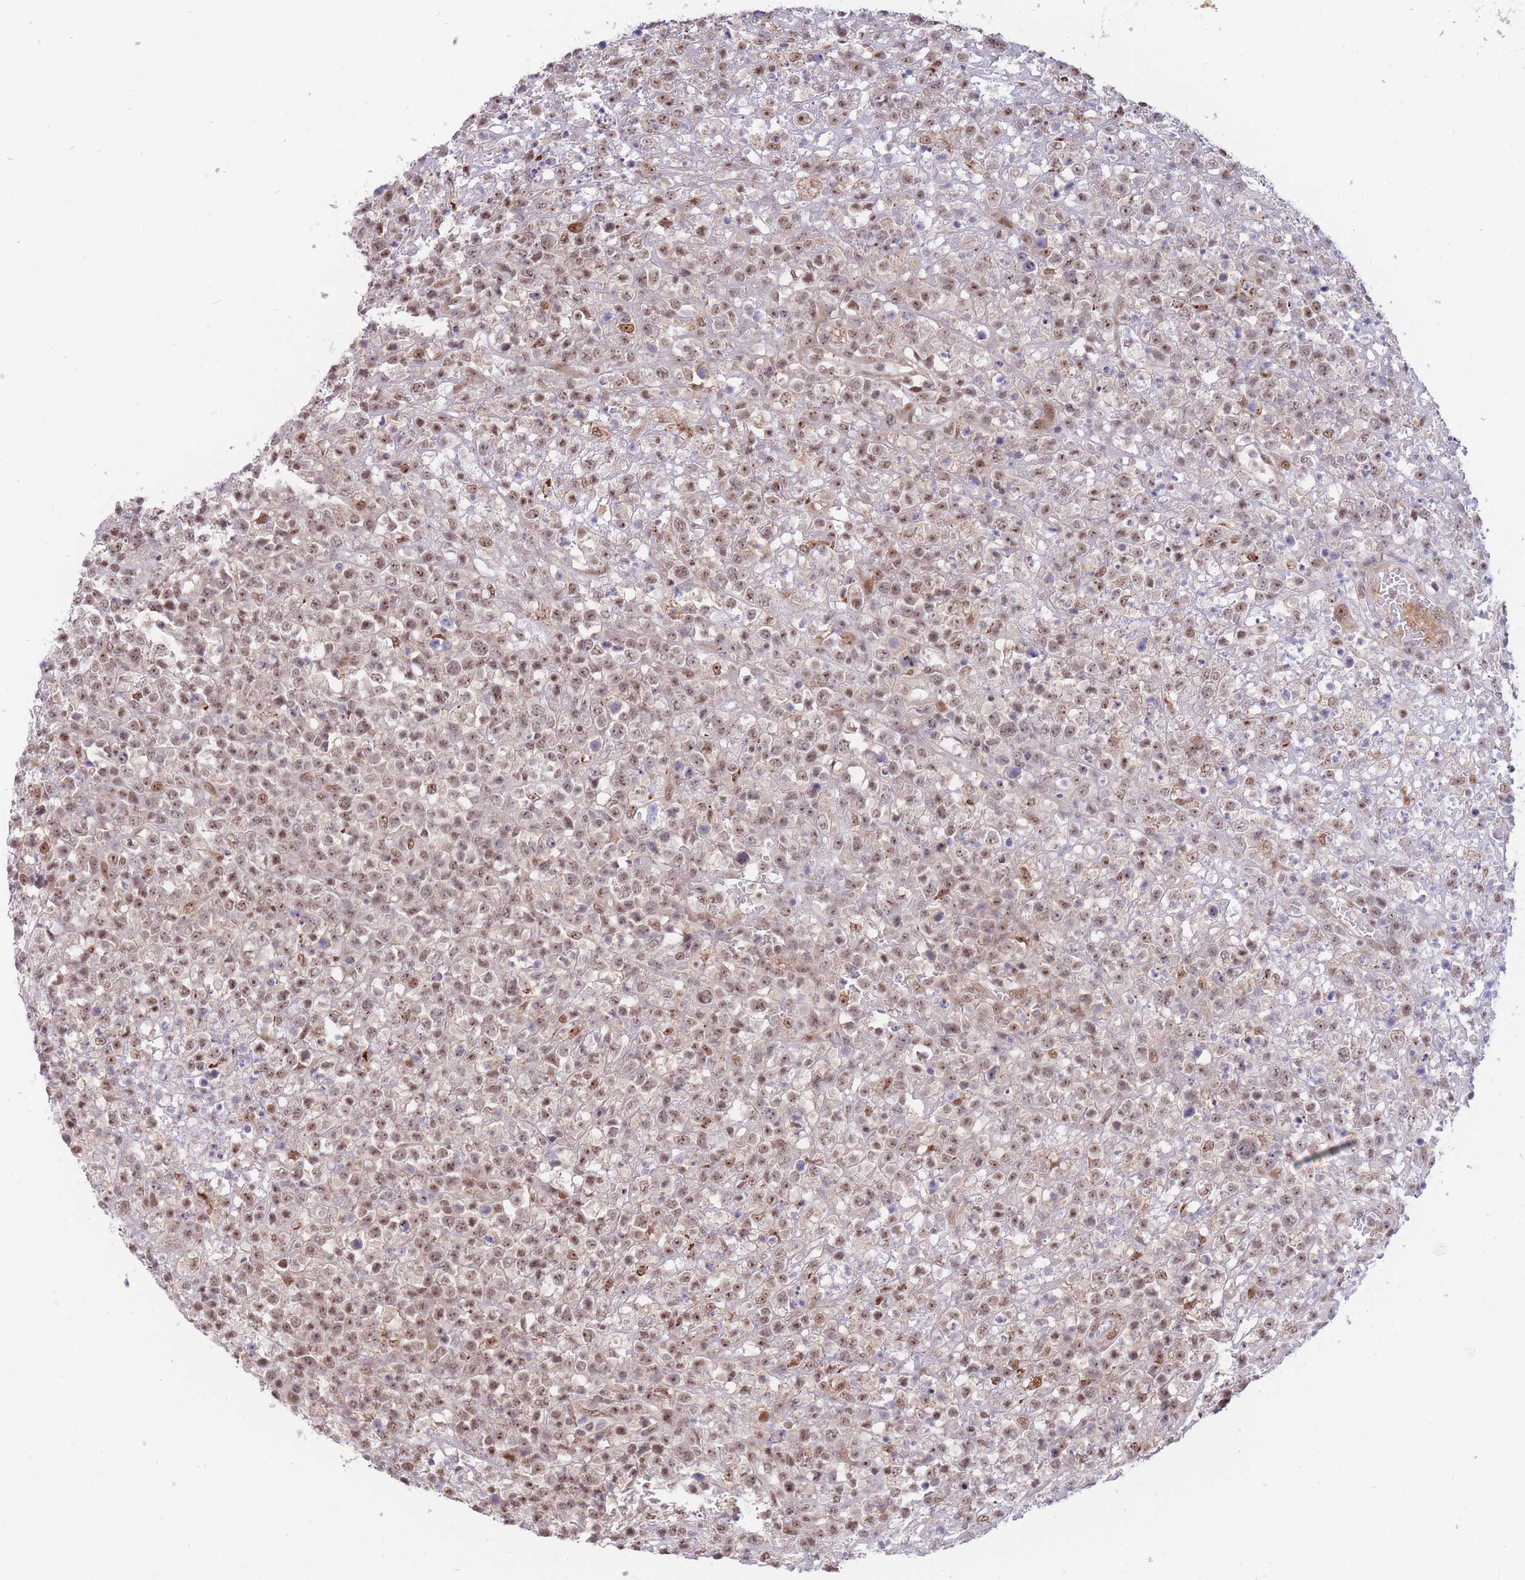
{"staining": {"intensity": "moderate", "quantity": ">75%", "location": "nuclear"}, "tissue": "lymphoma", "cell_type": "Tumor cells", "image_type": "cancer", "snomed": [{"axis": "morphology", "description": "Malignant lymphoma, non-Hodgkin's type, High grade"}, {"axis": "topography", "description": "Colon"}], "caption": "Moderate nuclear protein expression is appreciated in approximately >75% of tumor cells in malignant lymphoma, non-Hodgkin's type (high-grade). Nuclei are stained in blue.", "gene": "TARBP2", "patient": {"sex": "female", "age": 53}}